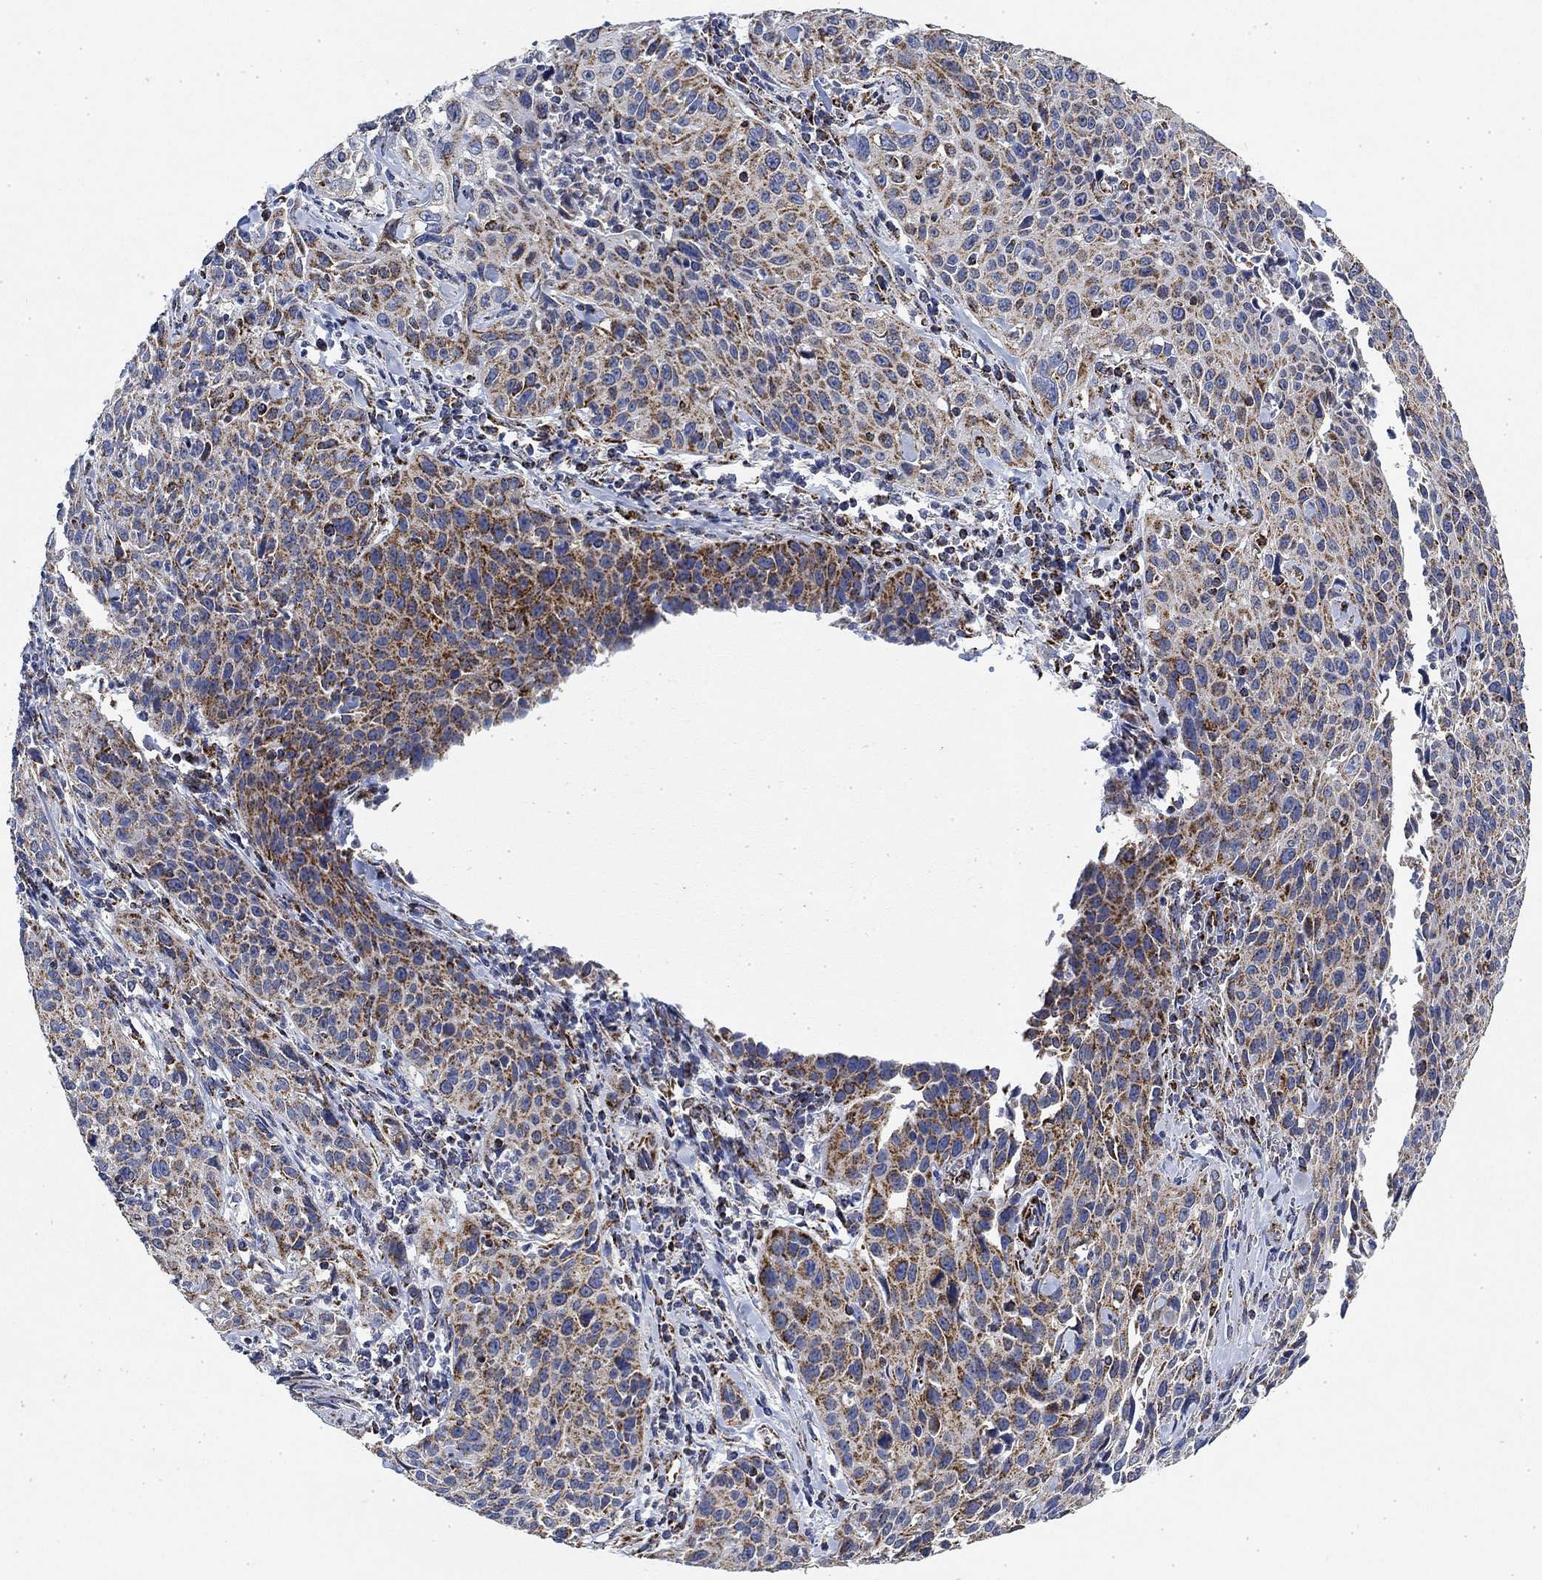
{"staining": {"intensity": "moderate", "quantity": "<25%", "location": "cytoplasmic/membranous"}, "tissue": "cervical cancer", "cell_type": "Tumor cells", "image_type": "cancer", "snomed": [{"axis": "morphology", "description": "Squamous cell carcinoma, NOS"}, {"axis": "topography", "description": "Cervix"}], "caption": "High-power microscopy captured an immunohistochemistry photomicrograph of cervical cancer, revealing moderate cytoplasmic/membranous expression in about <25% of tumor cells. The staining is performed using DAB (3,3'-diaminobenzidine) brown chromogen to label protein expression. The nuclei are counter-stained blue using hematoxylin.", "gene": "NDUFS3", "patient": {"sex": "female", "age": 26}}